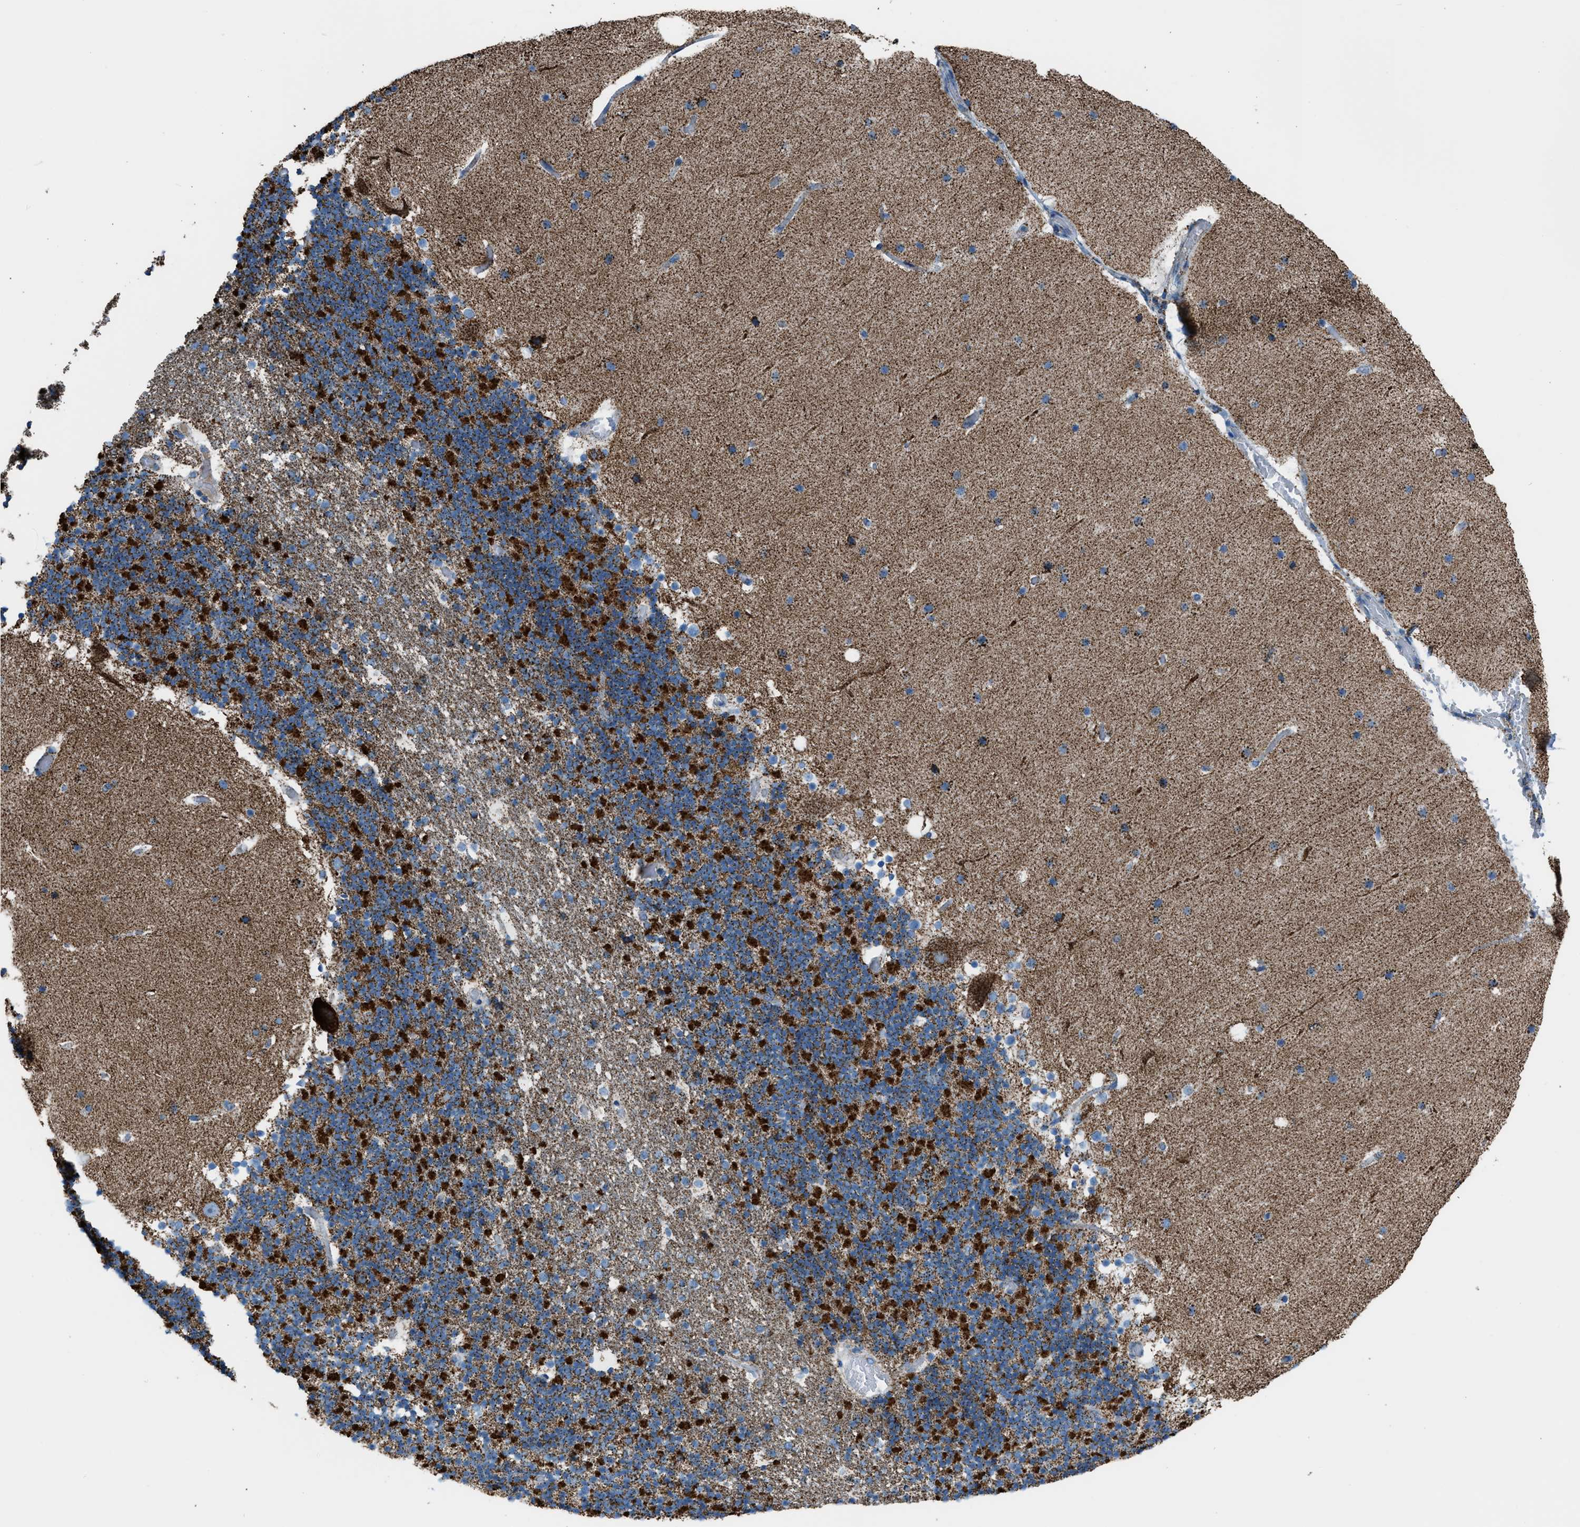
{"staining": {"intensity": "strong", "quantity": ">75%", "location": "cytoplasmic/membranous"}, "tissue": "cerebellum", "cell_type": "Cells in granular layer", "image_type": "normal", "snomed": [{"axis": "morphology", "description": "Normal tissue, NOS"}, {"axis": "topography", "description": "Cerebellum"}], "caption": "A high amount of strong cytoplasmic/membranous positivity is seen in about >75% of cells in granular layer in unremarkable cerebellum.", "gene": "MDH2", "patient": {"sex": "male", "age": 57}}